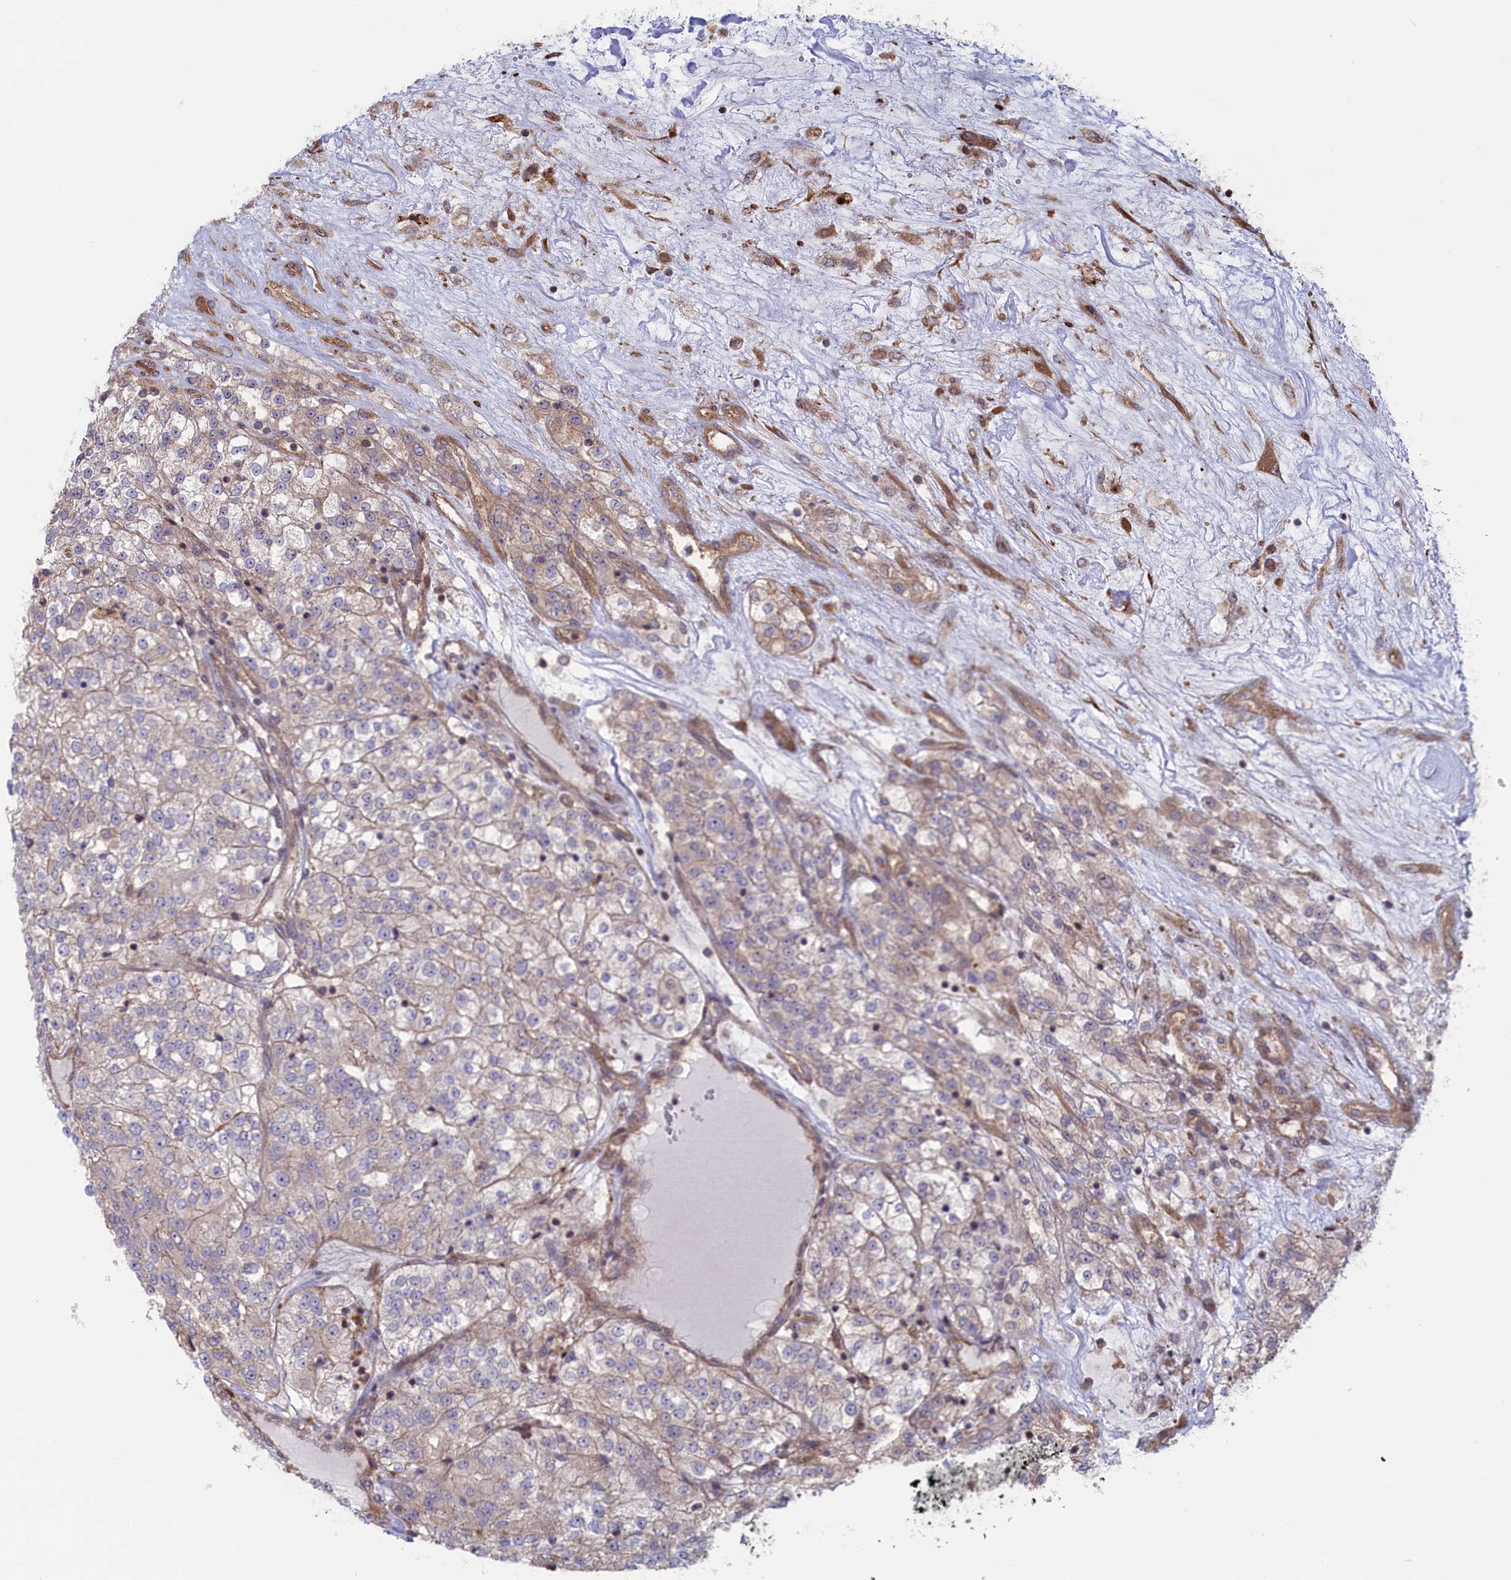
{"staining": {"intensity": "weak", "quantity": "25%-75%", "location": "cytoplasmic/membranous"}, "tissue": "renal cancer", "cell_type": "Tumor cells", "image_type": "cancer", "snomed": [{"axis": "morphology", "description": "Adenocarcinoma, NOS"}, {"axis": "topography", "description": "Kidney"}], "caption": "This image shows renal adenocarcinoma stained with IHC to label a protein in brown. The cytoplasmic/membranous of tumor cells show weak positivity for the protein. Nuclei are counter-stained blue.", "gene": "RILPL1", "patient": {"sex": "female", "age": 63}}